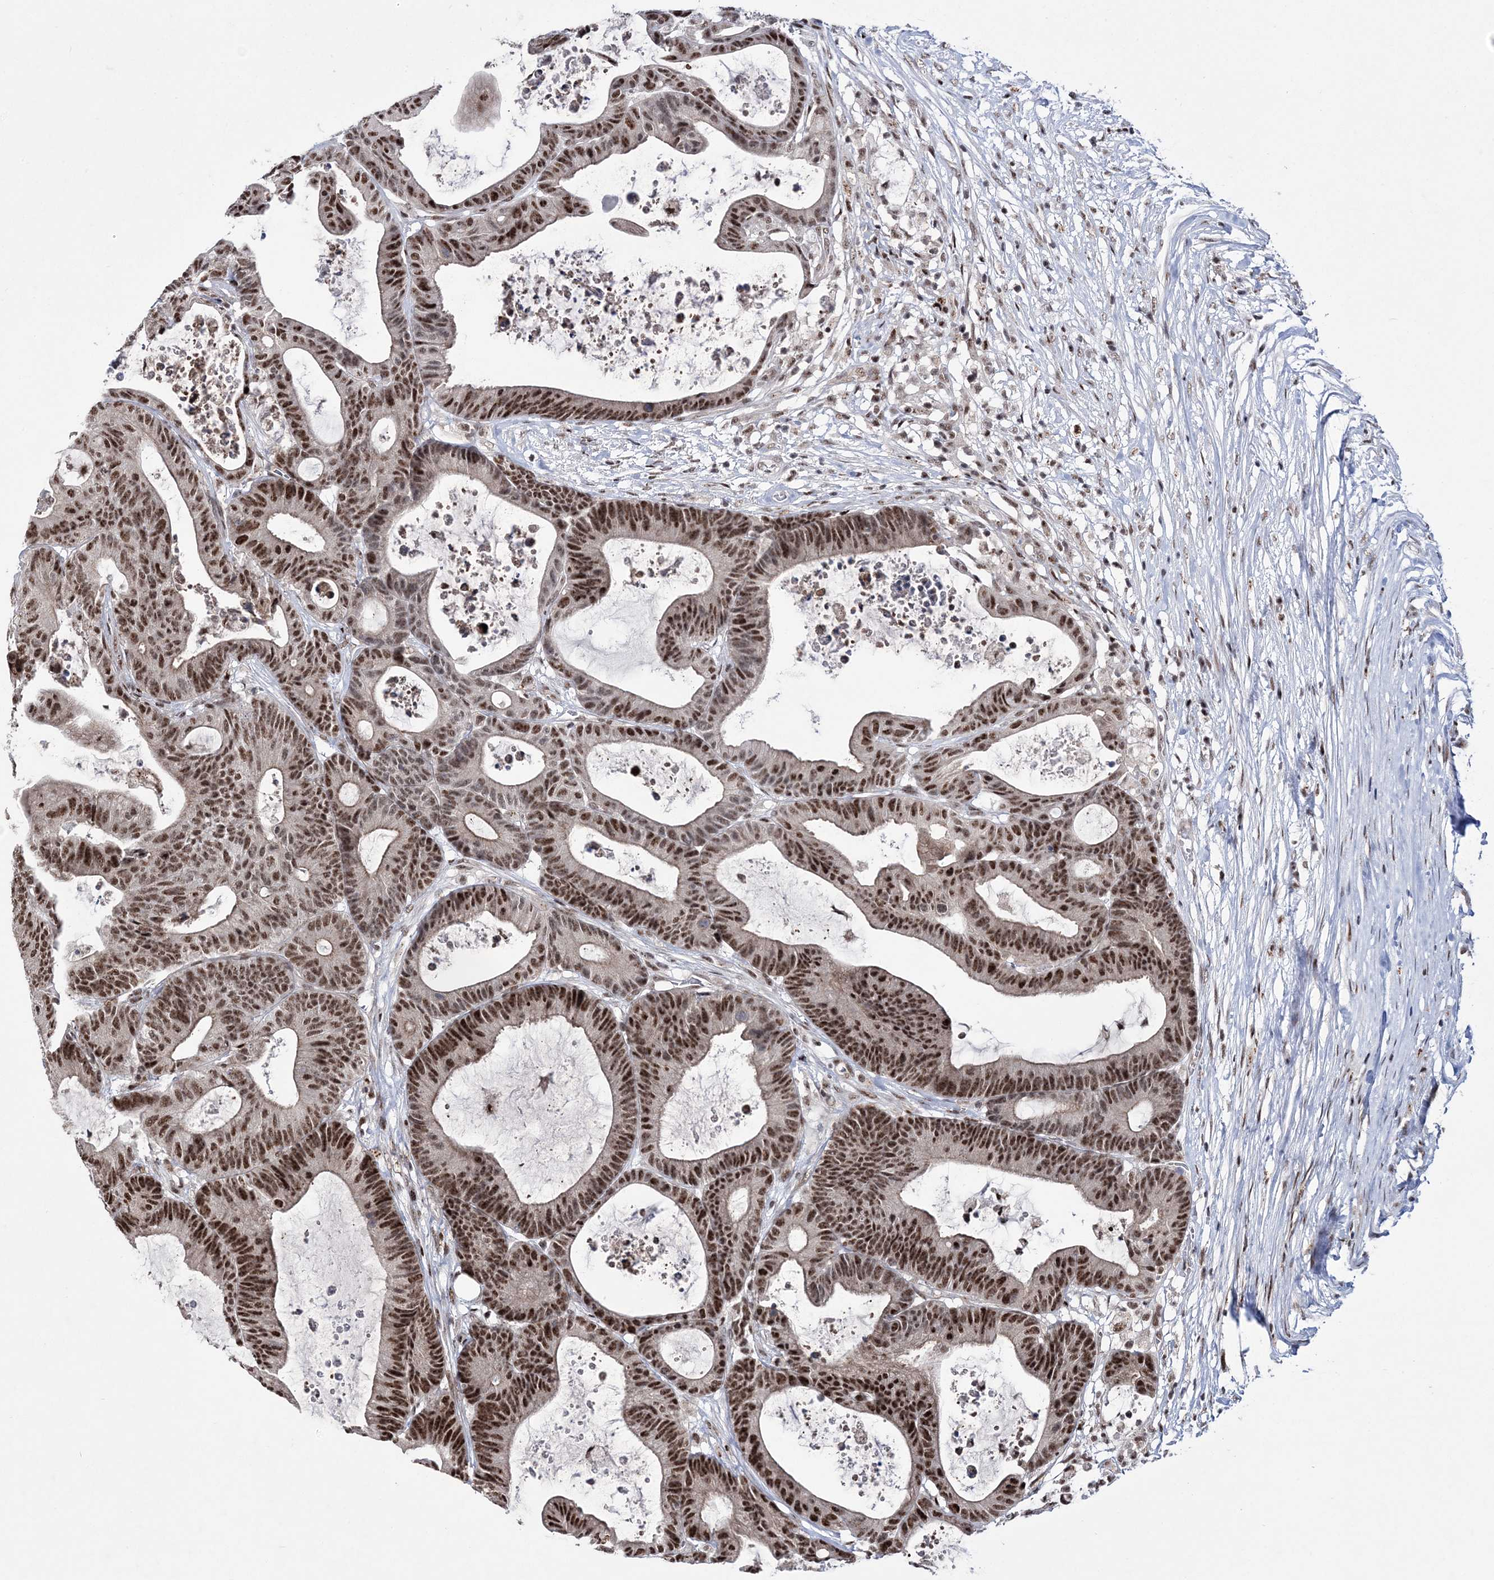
{"staining": {"intensity": "strong", "quantity": ">75%", "location": "nuclear"}, "tissue": "colorectal cancer", "cell_type": "Tumor cells", "image_type": "cancer", "snomed": [{"axis": "morphology", "description": "Adenocarcinoma, NOS"}, {"axis": "topography", "description": "Colon"}], "caption": "Strong nuclear staining for a protein is present in about >75% of tumor cells of colorectal adenocarcinoma using immunohistochemistry (IHC).", "gene": "TATDN2", "patient": {"sex": "female", "age": 84}}